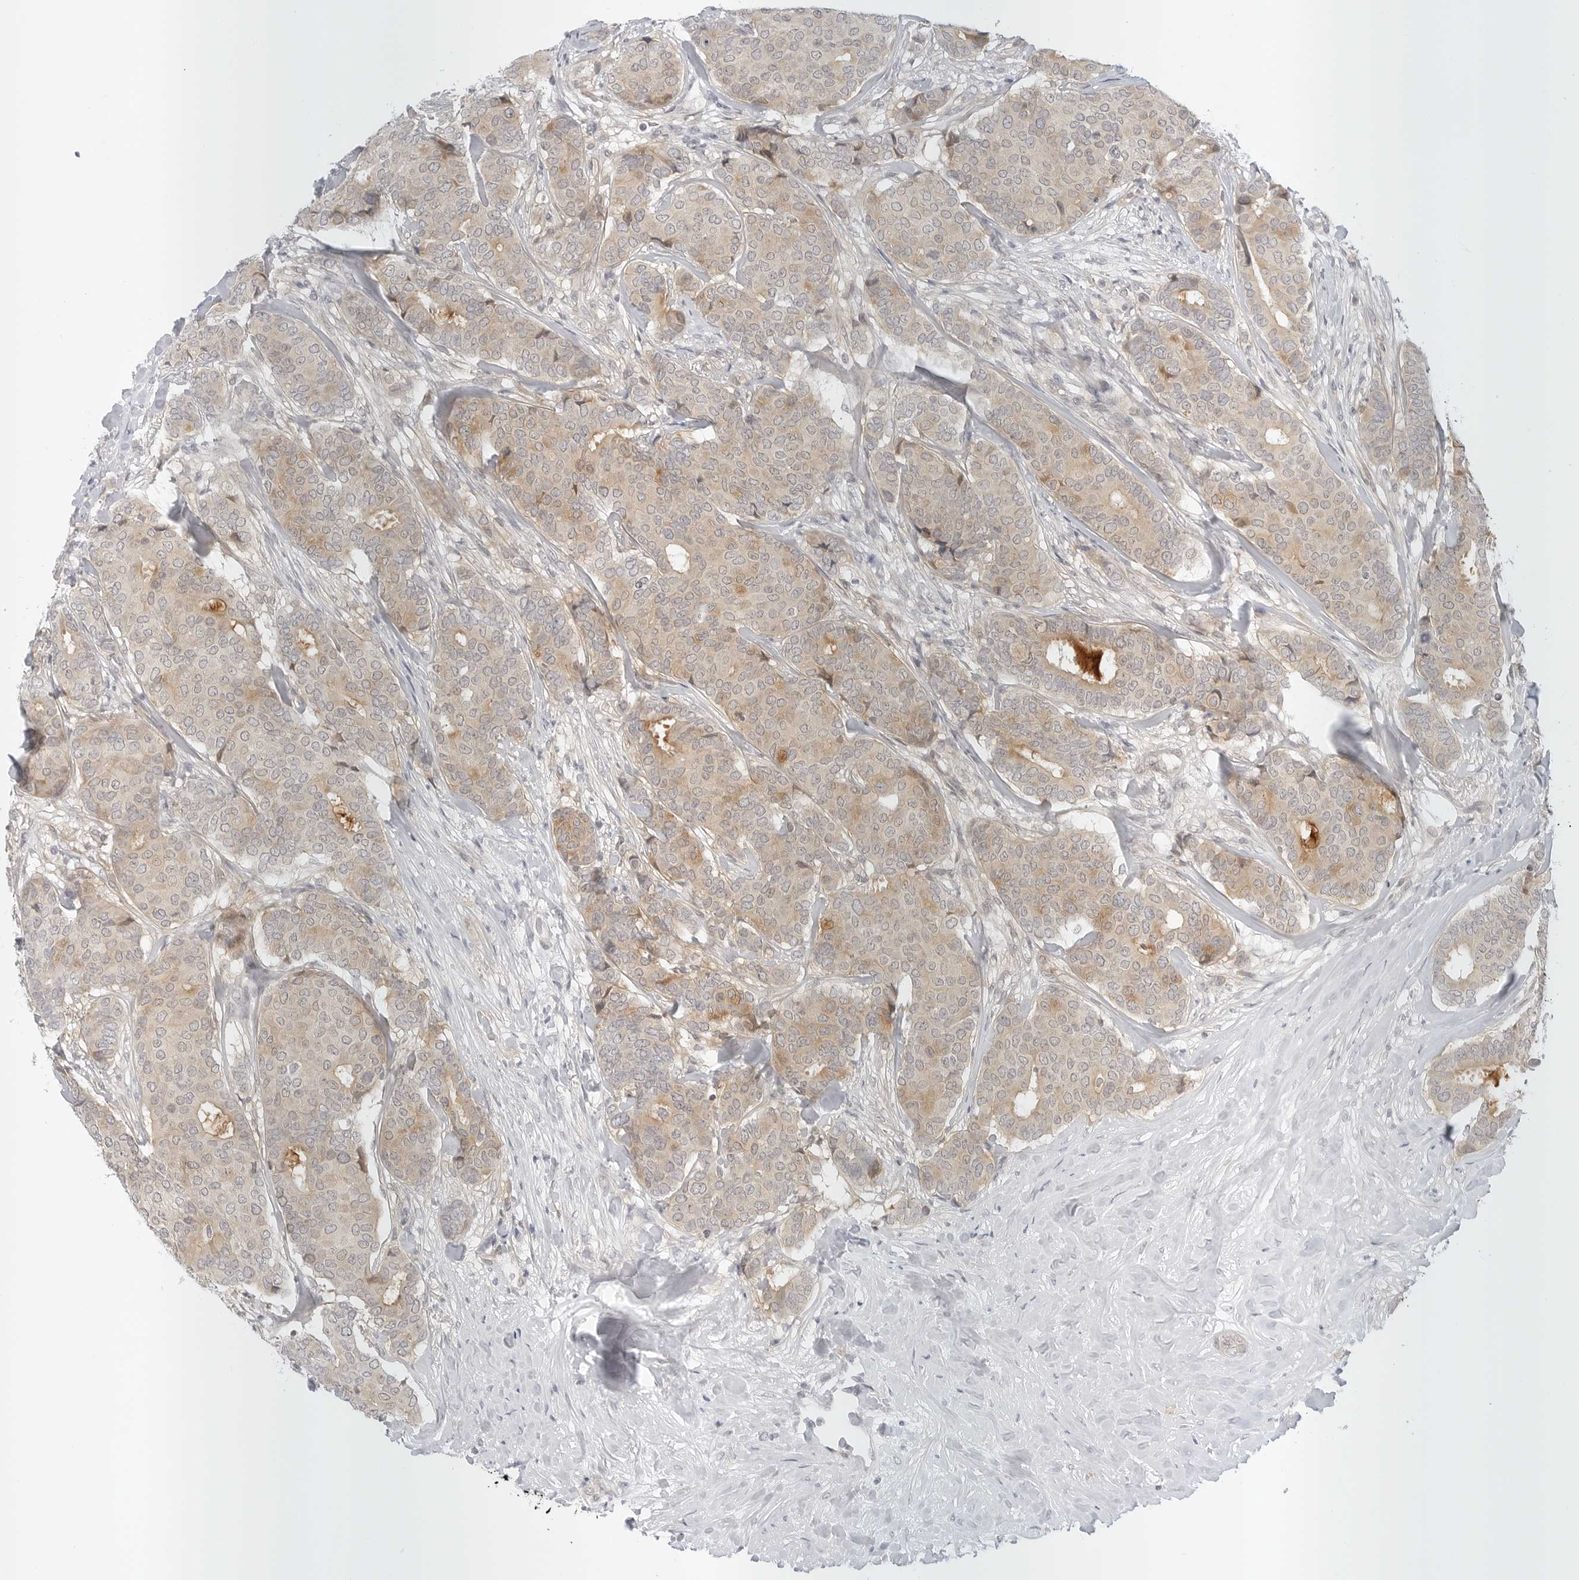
{"staining": {"intensity": "weak", "quantity": ">75%", "location": "cytoplasmic/membranous"}, "tissue": "breast cancer", "cell_type": "Tumor cells", "image_type": "cancer", "snomed": [{"axis": "morphology", "description": "Duct carcinoma"}, {"axis": "topography", "description": "Breast"}], "caption": "A micrograph showing weak cytoplasmic/membranous staining in about >75% of tumor cells in infiltrating ductal carcinoma (breast), as visualized by brown immunohistochemical staining.", "gene": "TCP1", "patient": {"sex": "female", "age": 75}}